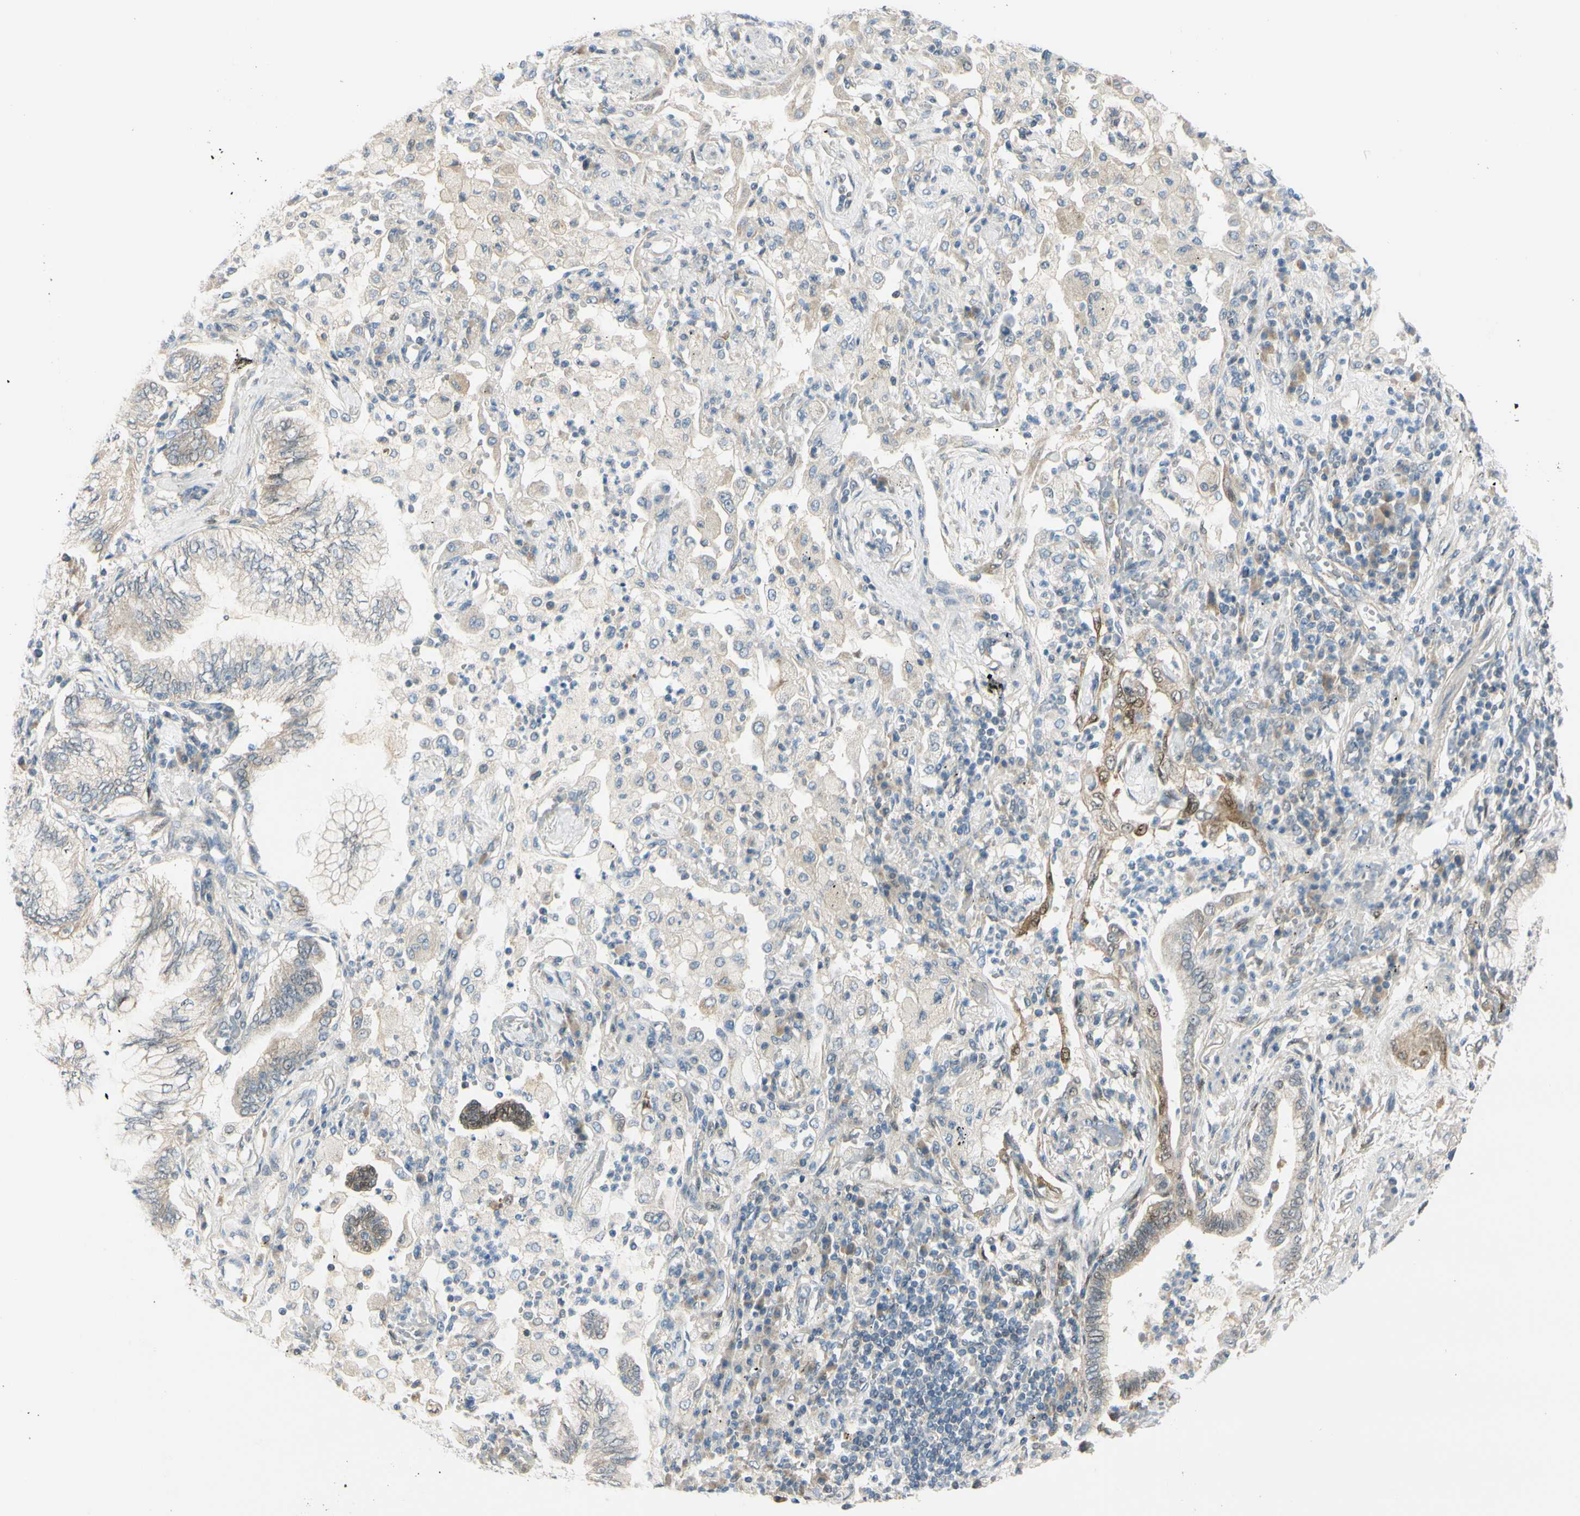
{"staining": {"intensity": "weak", "quantity": "25%-75%", "location": "cytoplasmic/membranous"}, "tissue": "lung cancer", "cell_type": "Tumor cells", "image_type": "cancer", "snomed": [{"axis": "morphology", "description": "Normal tissue, NOS"}, {"axis": "morphology", "description": "Adenocarcinoma, NOS"}, {"axis": "topography", "description": "Bronchus"}, {"axis": "topography", "description": "Lung"}], "caption": "Immunohistochemistry (IHC) staining of adenocarcinoma (lung), which exhibits low levels of weak cytoplasmic/membranous expression in about 25%-75% of tumor cells indicating weak cytoplasmic/membranous protein staining. The staining was performed using DAB (3,3'-diaminobenzidine) (brown) for protein detection and nuclei were counterstained in hematoxylin (blue).", "gene": "FHL2", "patient": {"sex": "female", "age": 70}}